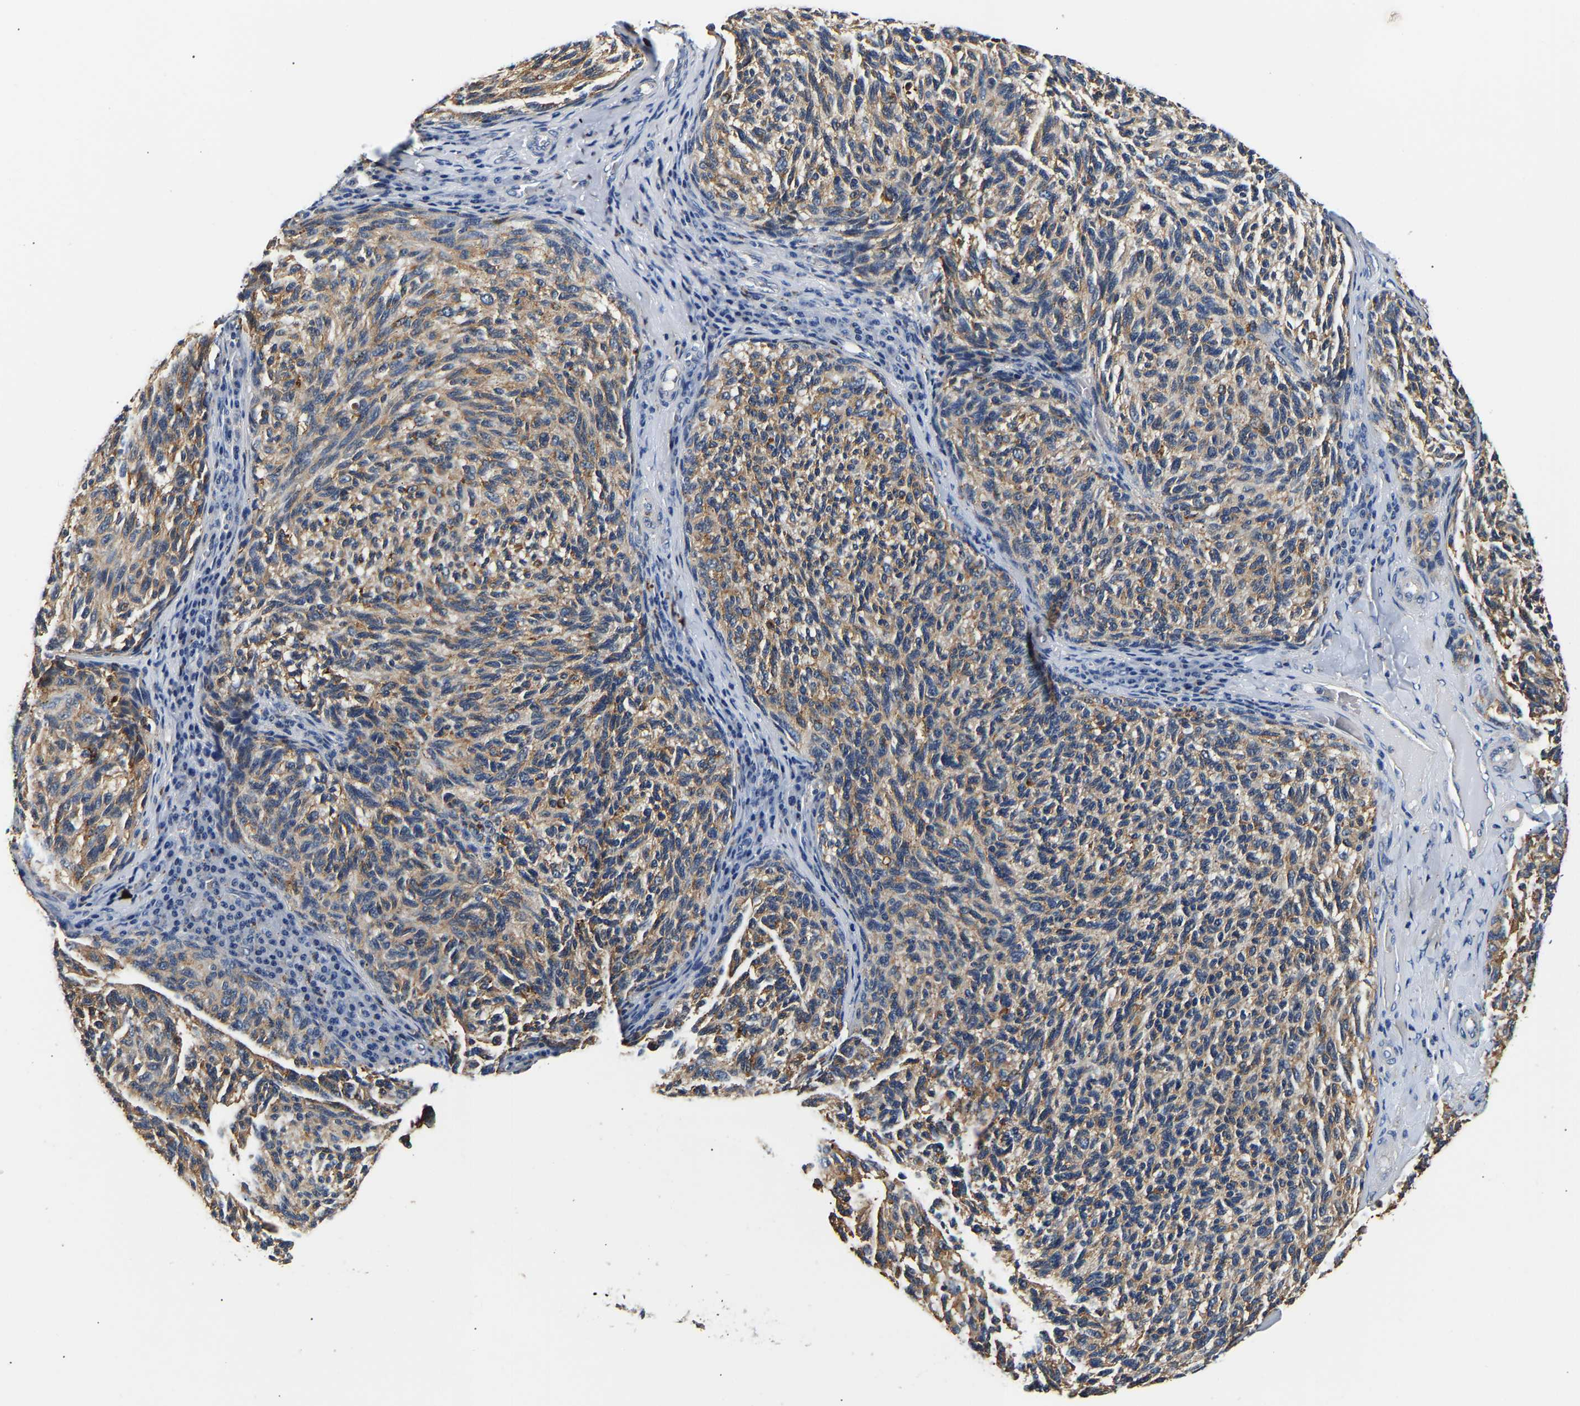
{"staining": {"intensity": "moderate", "quantity": ">75%", "location": "cytoplasmic/membranous"}, "tissue": "melanoma", "cell_type": "Tumor cells", "image_type": "cancer", "snomed": [{"axis": "morphology", "description": "Malignant melanoma, NOS"}, {"axis": "topography", "description": "Skin"}], "caption": "IHC of malignant melanoma shows medium levels of moderate cytoplasmic/membranous expression in approximately >75% of tumor cells. (Brightfield microscopy of DAB IHC at high magnification).", "gene": "SMU1", "patient": {"sex": "female", "age": 73}}